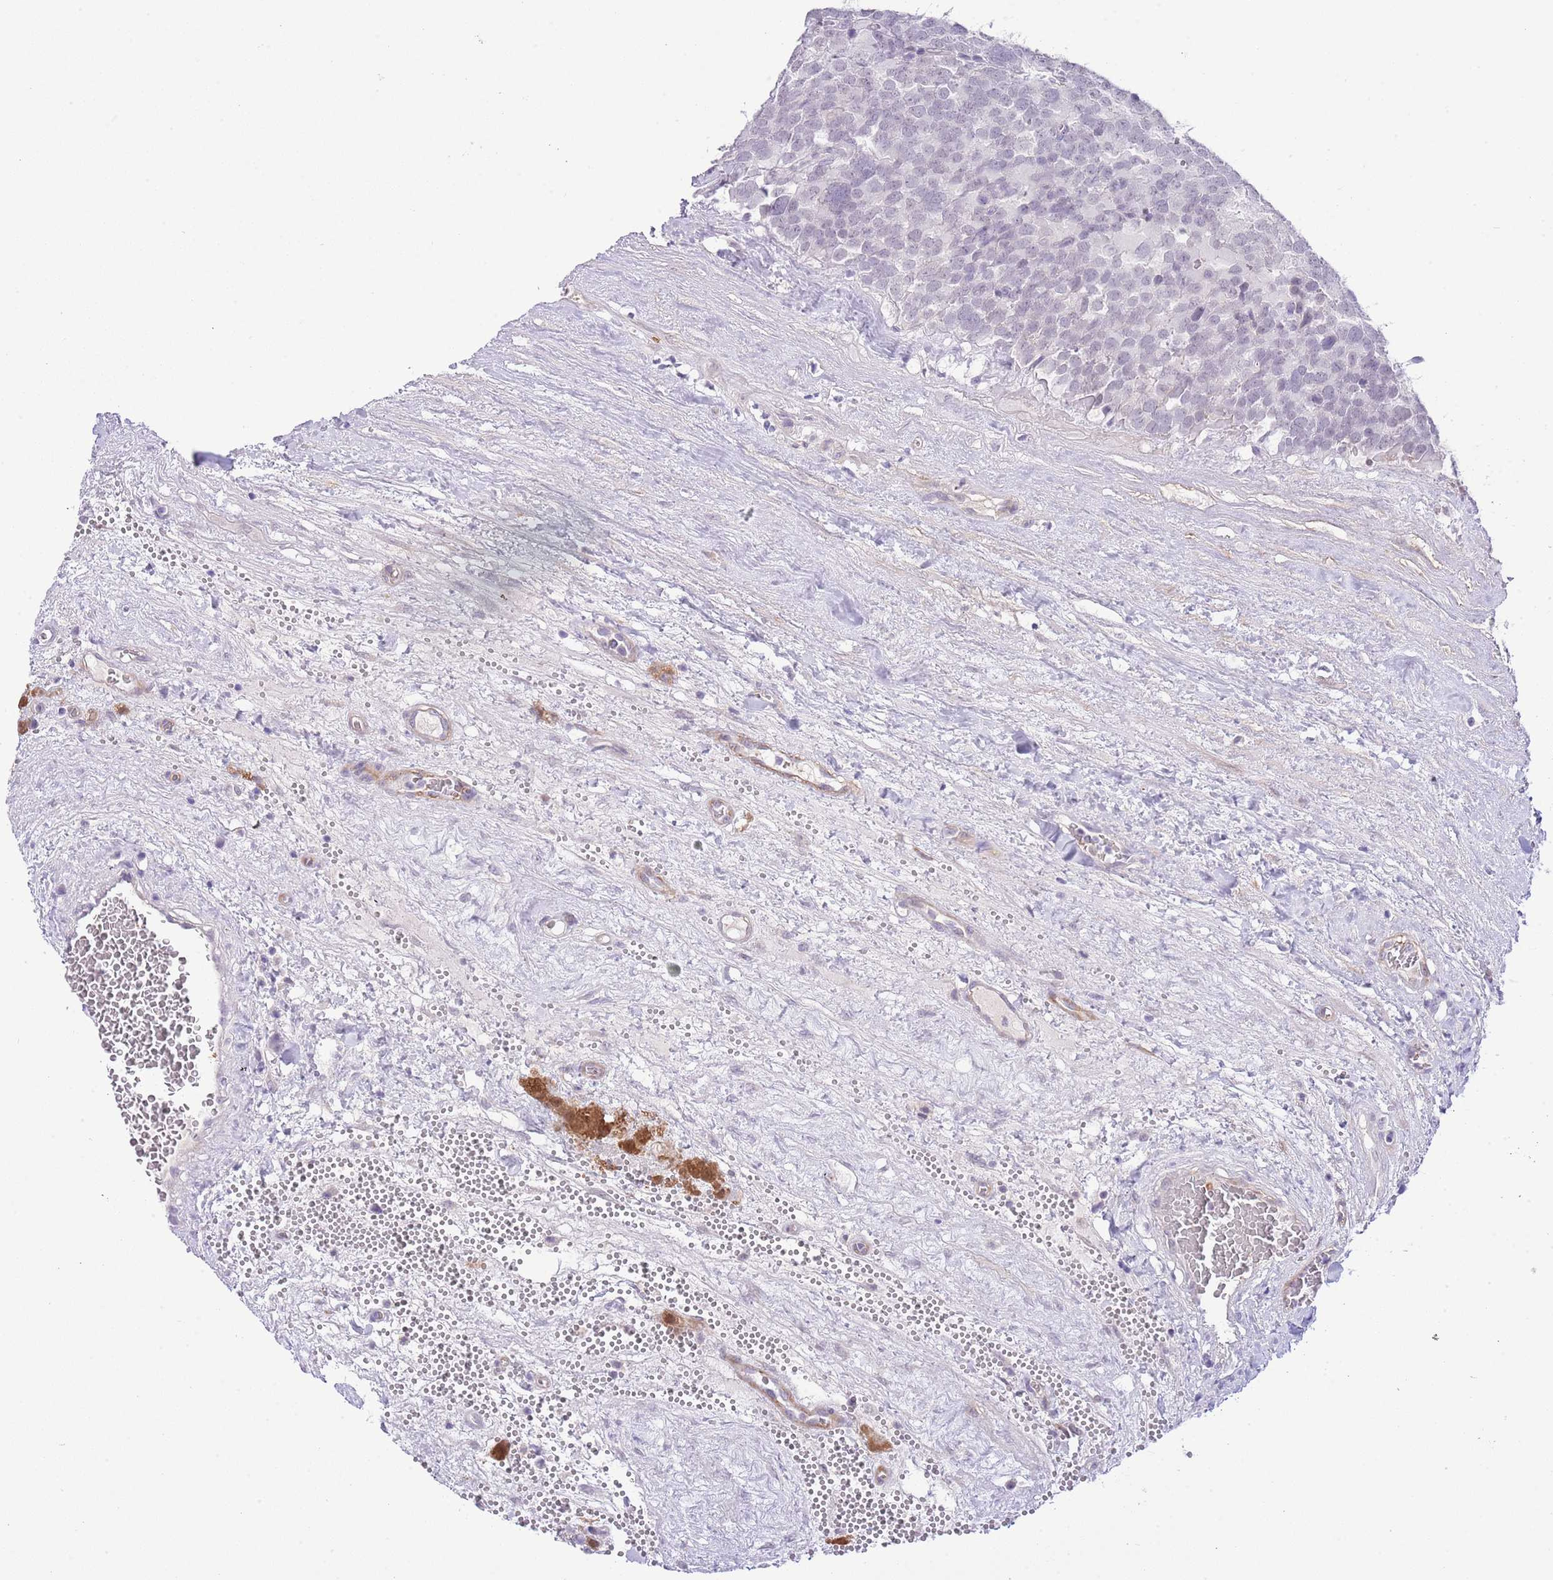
{"staining": {"intensity": "negative", "quantity": "none", "location": "none"}, "tissue": "testis cancer", "cell_type": "Tumor cells", "image_type": "cancer", "snomed": [{"axis": "morphology", "description": "Seminoma, NOS"}, {"axis": "topography", "description": "Testis"}], "caption": "This is a photomicrograph of immunohistochemistry staining of testis seminoma, which shows no expression in tumor cells. (Stains: DAB (3,3'-diaminobenzidine) immunohistochemistry (IHC) with hematoxylin counter stain, Microscopy: brightfield microscopy at high magnification).", "gene": "MIDN", "patient": {"sex": "male", "age": 71}}